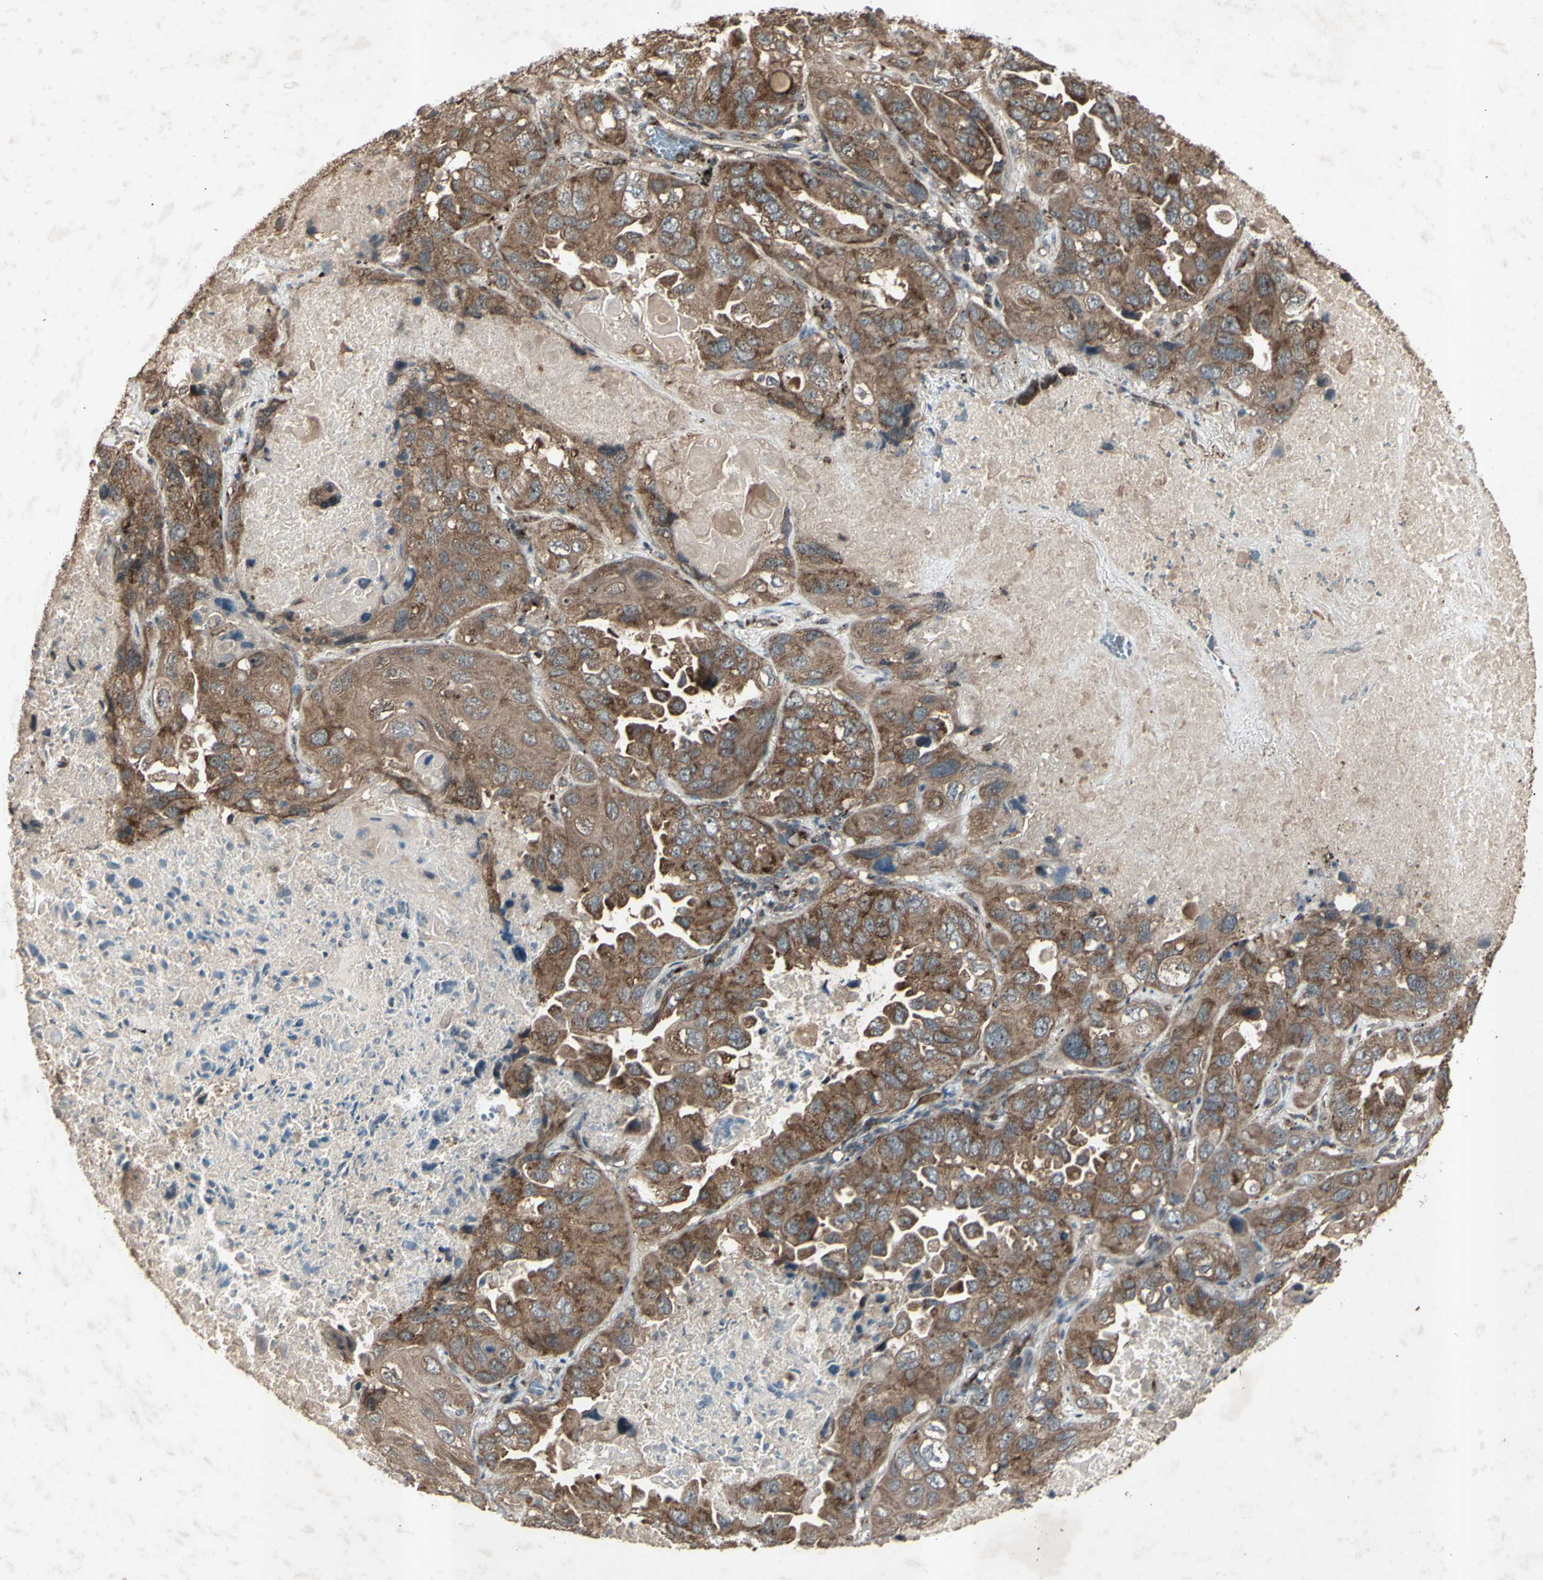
{"staining": {"intensity": "moderate", "quantity": ">75%", "location": "cytoplasmic/membranous"}, "tissue": "lung cancer", "cell_type": "Tumor cells", "image_type": "cancer", "snomed": [{"axis": "morphology", "description": "Squamous cell carcinoma, NOS"}, {"axis": "topography", "description": "Lung"}], "caption": "An image showing moderate cytoplasmic/membranous positivity in approximately >75% of tumor cells in lung squamous cell carcinoma, as visualized by brown immunohistochemical staining.", "gene": "AP1G1", "patient": {"sex": "female", "age": 73}}